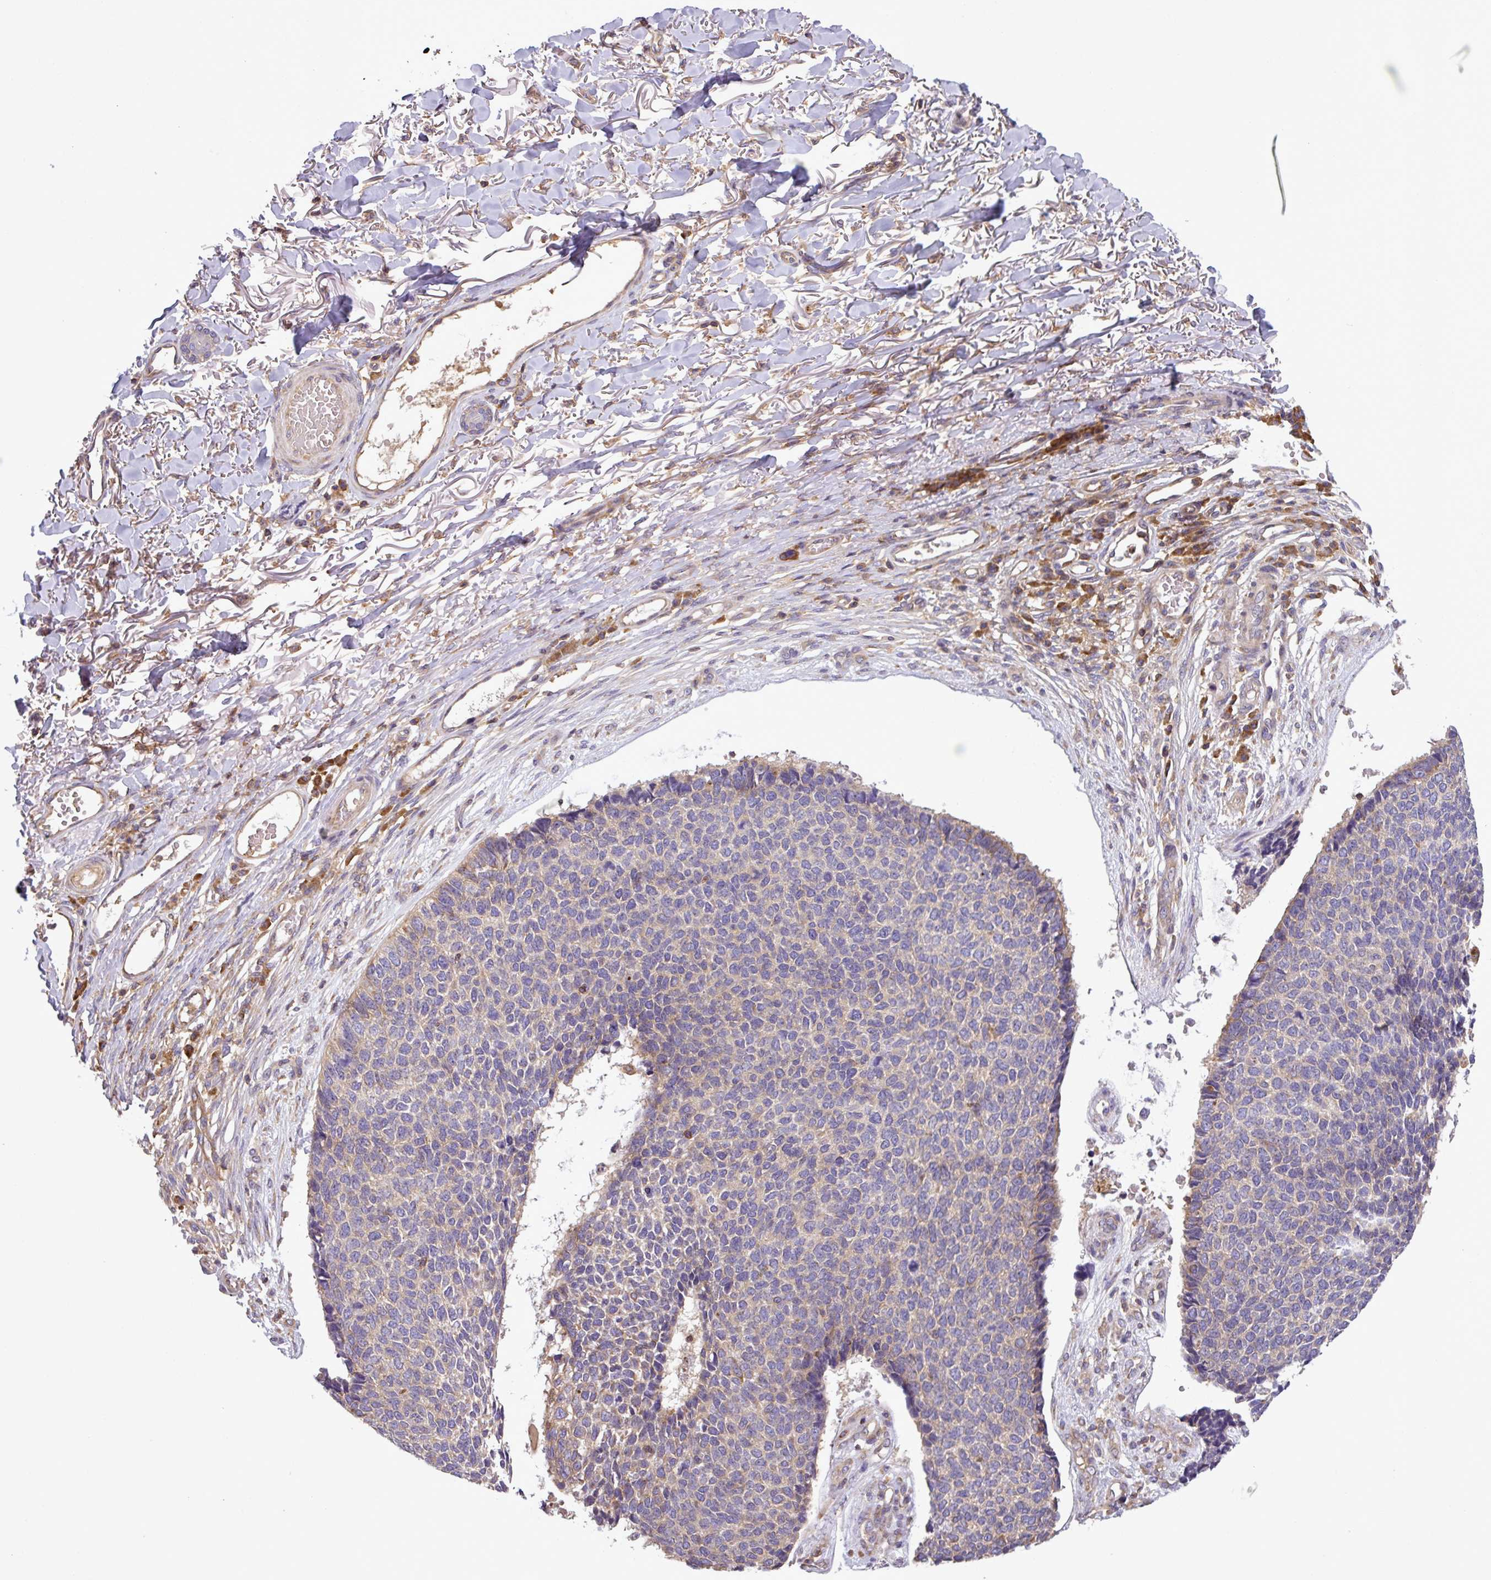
{"staining": {"intensity": "weak", "quantity": "<25%", "location": "cytoplasmic/membranous"}, "tissue": "skin cancer", "cell_type": "Tumor cells", "image_type": "cancer", "snomed": [{"axis": "morphology", "description": "Basal cell carcinoma"}, {"axis": "topography", "description": "Skin"}], "caption": "High power microscopy histopathology image of an immunohistochemistry histopathology image of basal cell carcinoma (skin), revealing no significant expression in tumor cells. Nuclei are stained in blue.", "gene": "LRRC74B", "patient": {"sex": "female", "age": 84}}